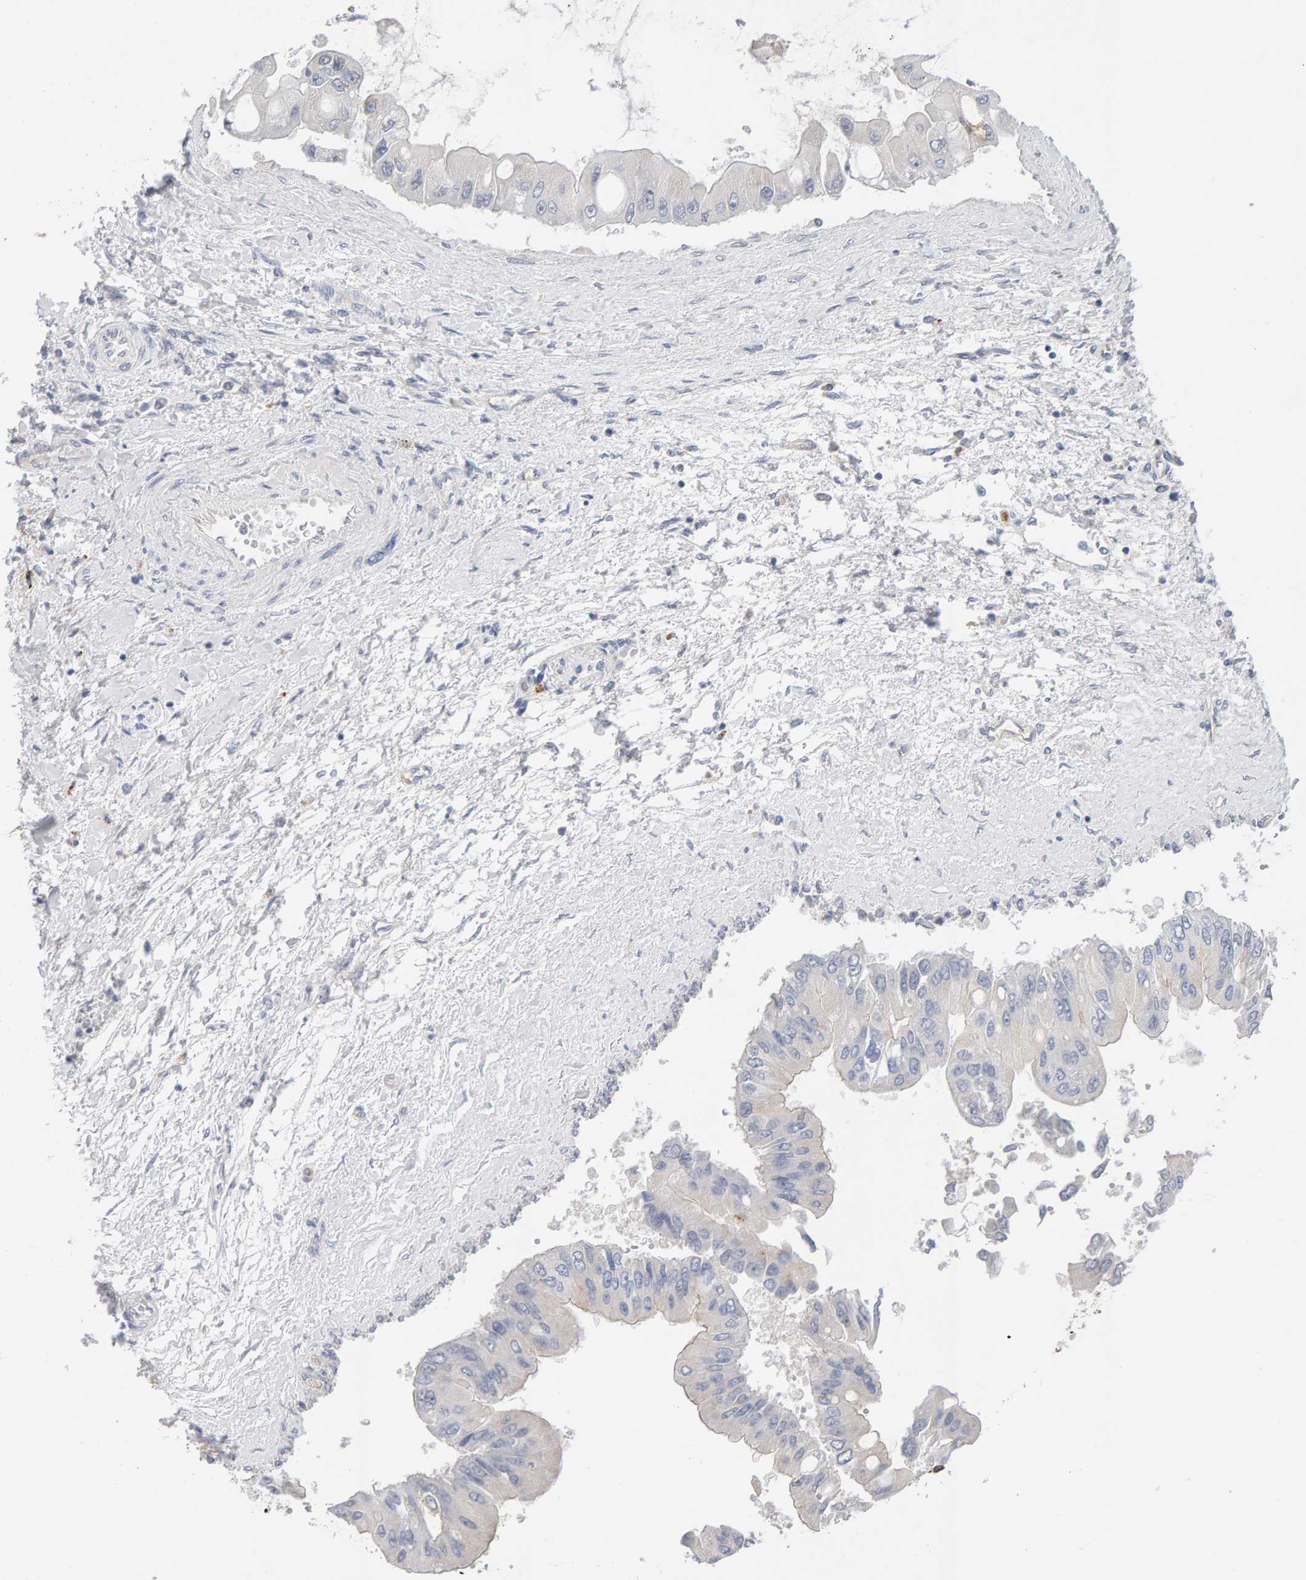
{"staining": {"intensity": "negative", "quantity": "none", "location": "none"}, "tissue": "liver cancer", "cell_type": "Tumor cells", "image_type": "cancer", "snomed": [{"axis": "morphology", "description": "Cholangiocarcinoma"}, {"axis": "topography", "description": "Liver"}], "caption": "The image shows no significant expression in tumor cells of liver cancer. (DAB (3,3'-diaminobenzidine) immunohistochemistry with hematoxylin counter stain).", "gene": "METRNL", "patient": {"sex": "male", "age": 50}}